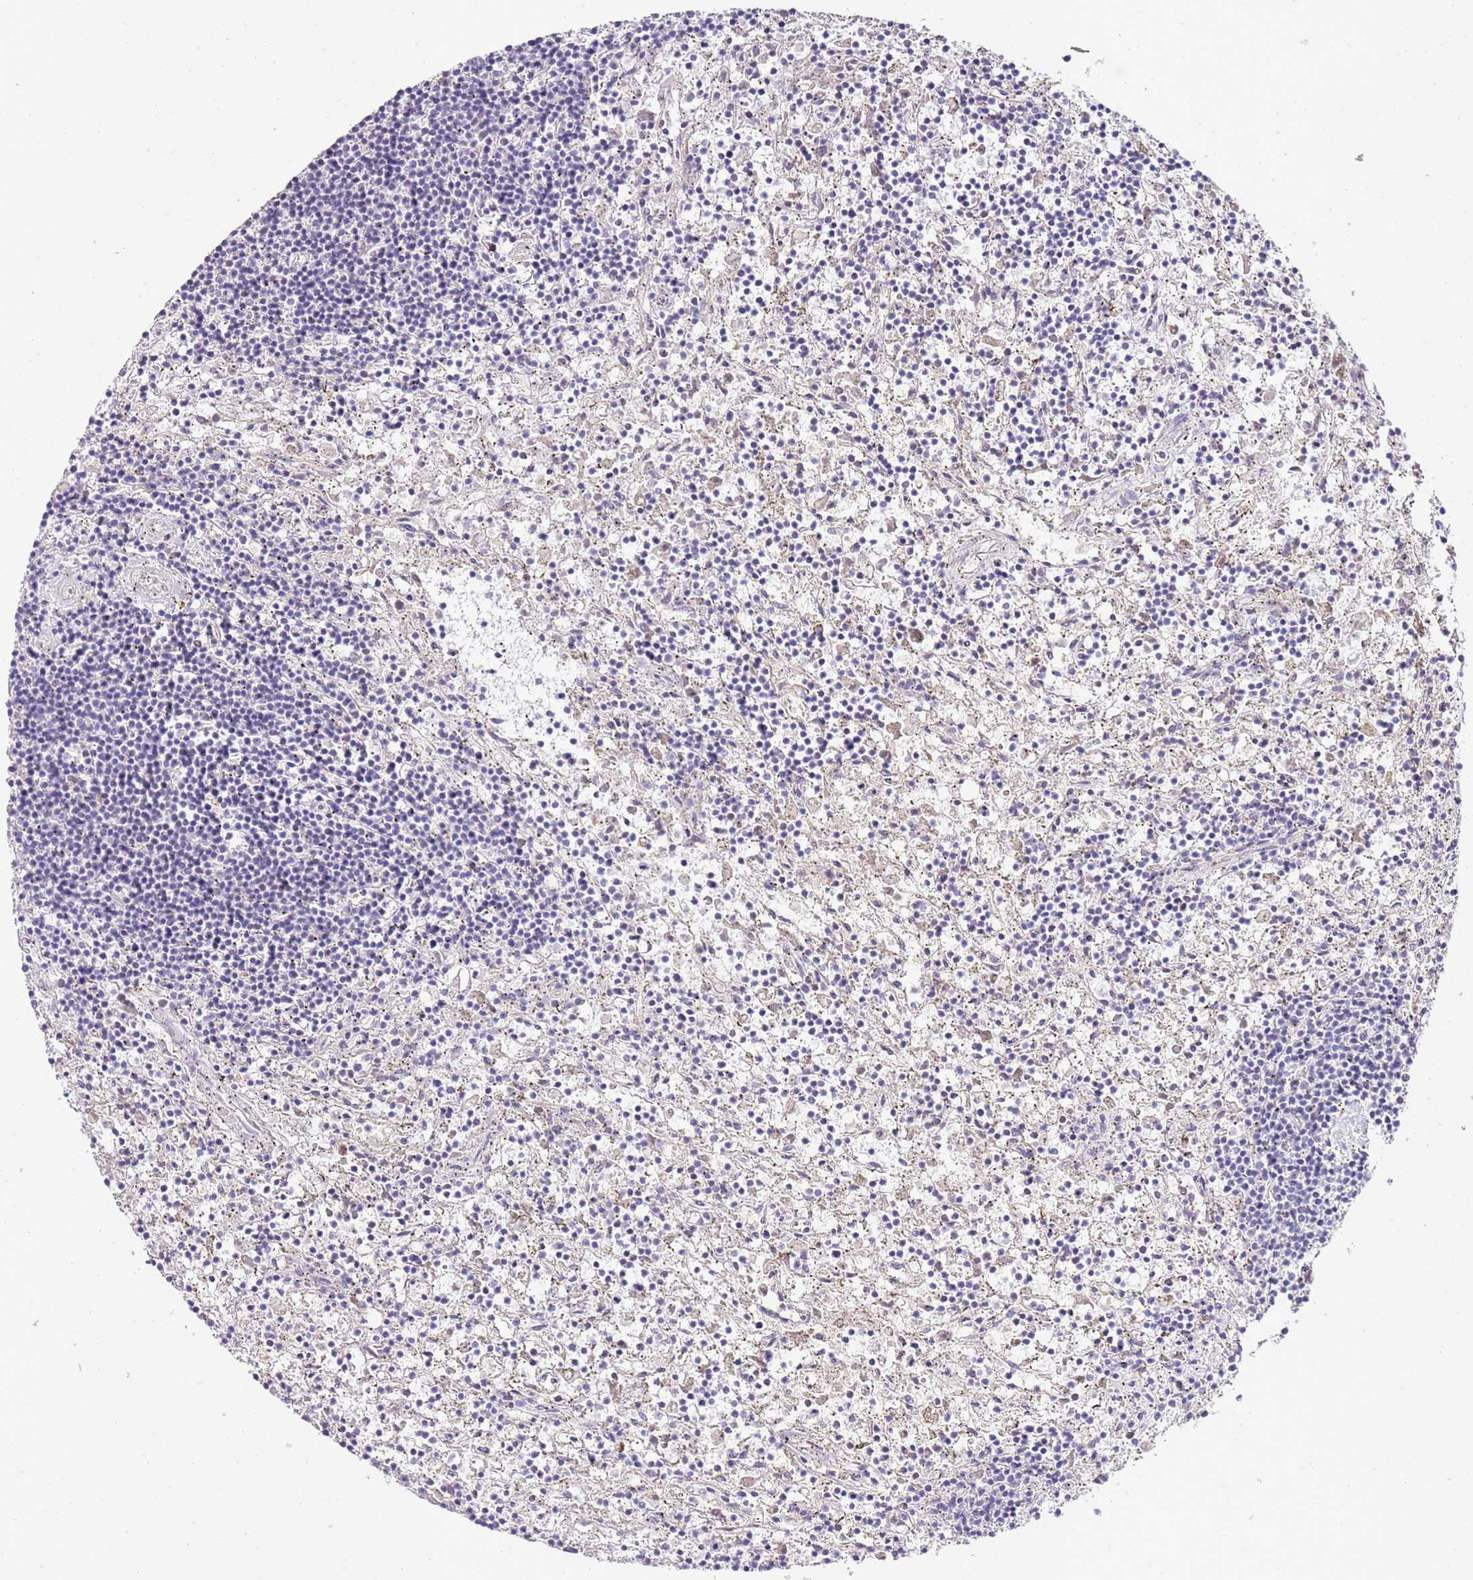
{"staining": {"intensity": "negative", "quantity": "none", "location": "none"}, "tissue": "lymphoma", "cell_type": "Tumor cells", "image_type": "cancer", "snomed": [{"axis": "morphology", "description": "Malignant lymphoma, non-Hodgkin's type, Low grade"}, {"axis": "topography", "description": "Spleen"}], "caption": "This is an immunohistochemistry micrograph of human low-grade malignant lymphoma, non-Hodgkin's type. There is no positivity in tumor cells.", "gene": "ABHD17A", "patient": {"sex": "male", "age": 76}}